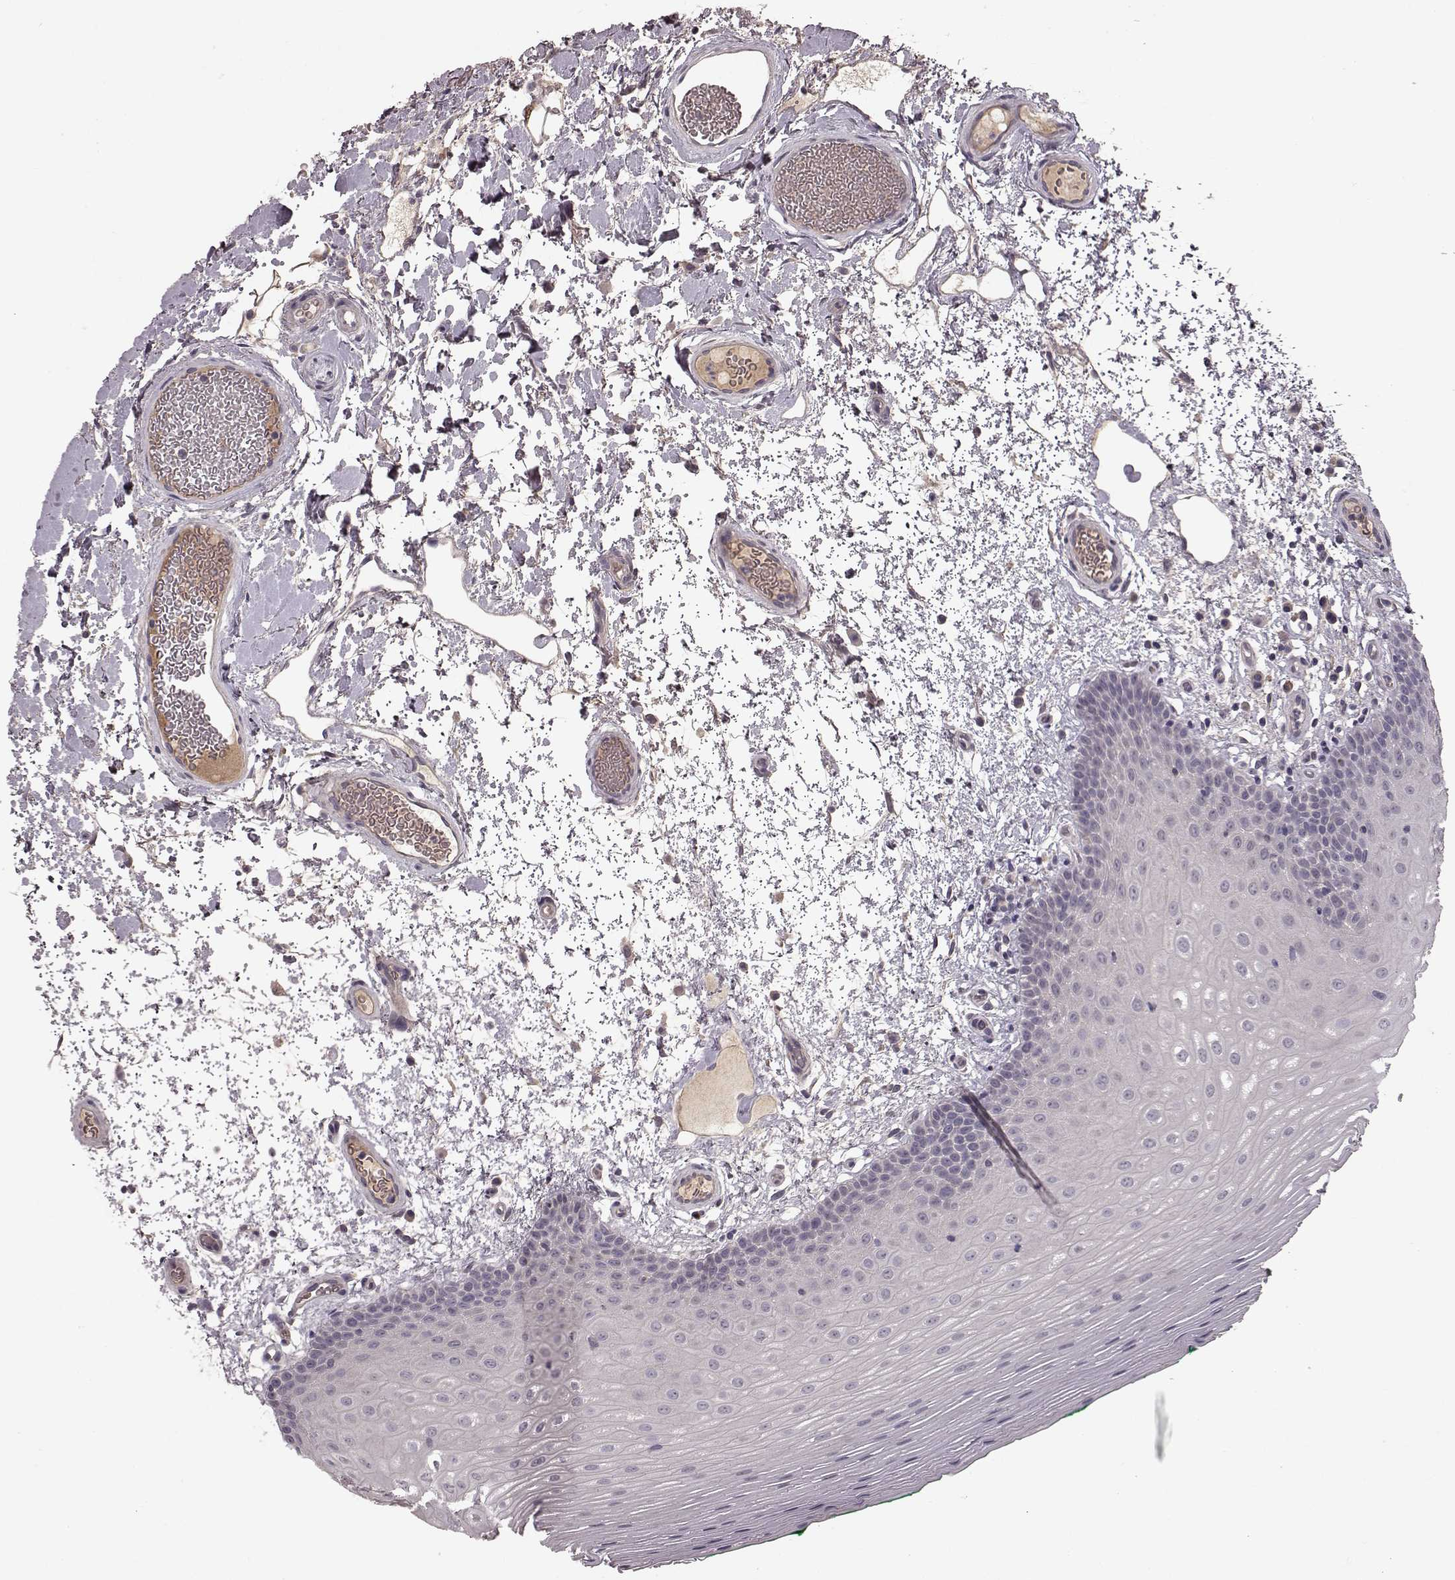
{"staining": {"intensity": "negative", "quantity": "none", "location": "none"}, "tissue": "oral mucosa", "cell_type": "Squamous epithelial cells", "image_type": "normal", "snomed": [{"axis": "morphology", "description": "Normal tissue, NOS"}, {"axis": "morphology", "description": "Squamous cell carcinoma, NOS"}, {"axis": "topography", "description": "Oral tissue"}, {"axis": "topography", "description": "Head-Neck"}], "caption": "The image reveals no staining of squamous epithelial cells in normal oral mucosa.", "gene": "SLC22A18", "patient": {"sex": "male", "age": 78}}